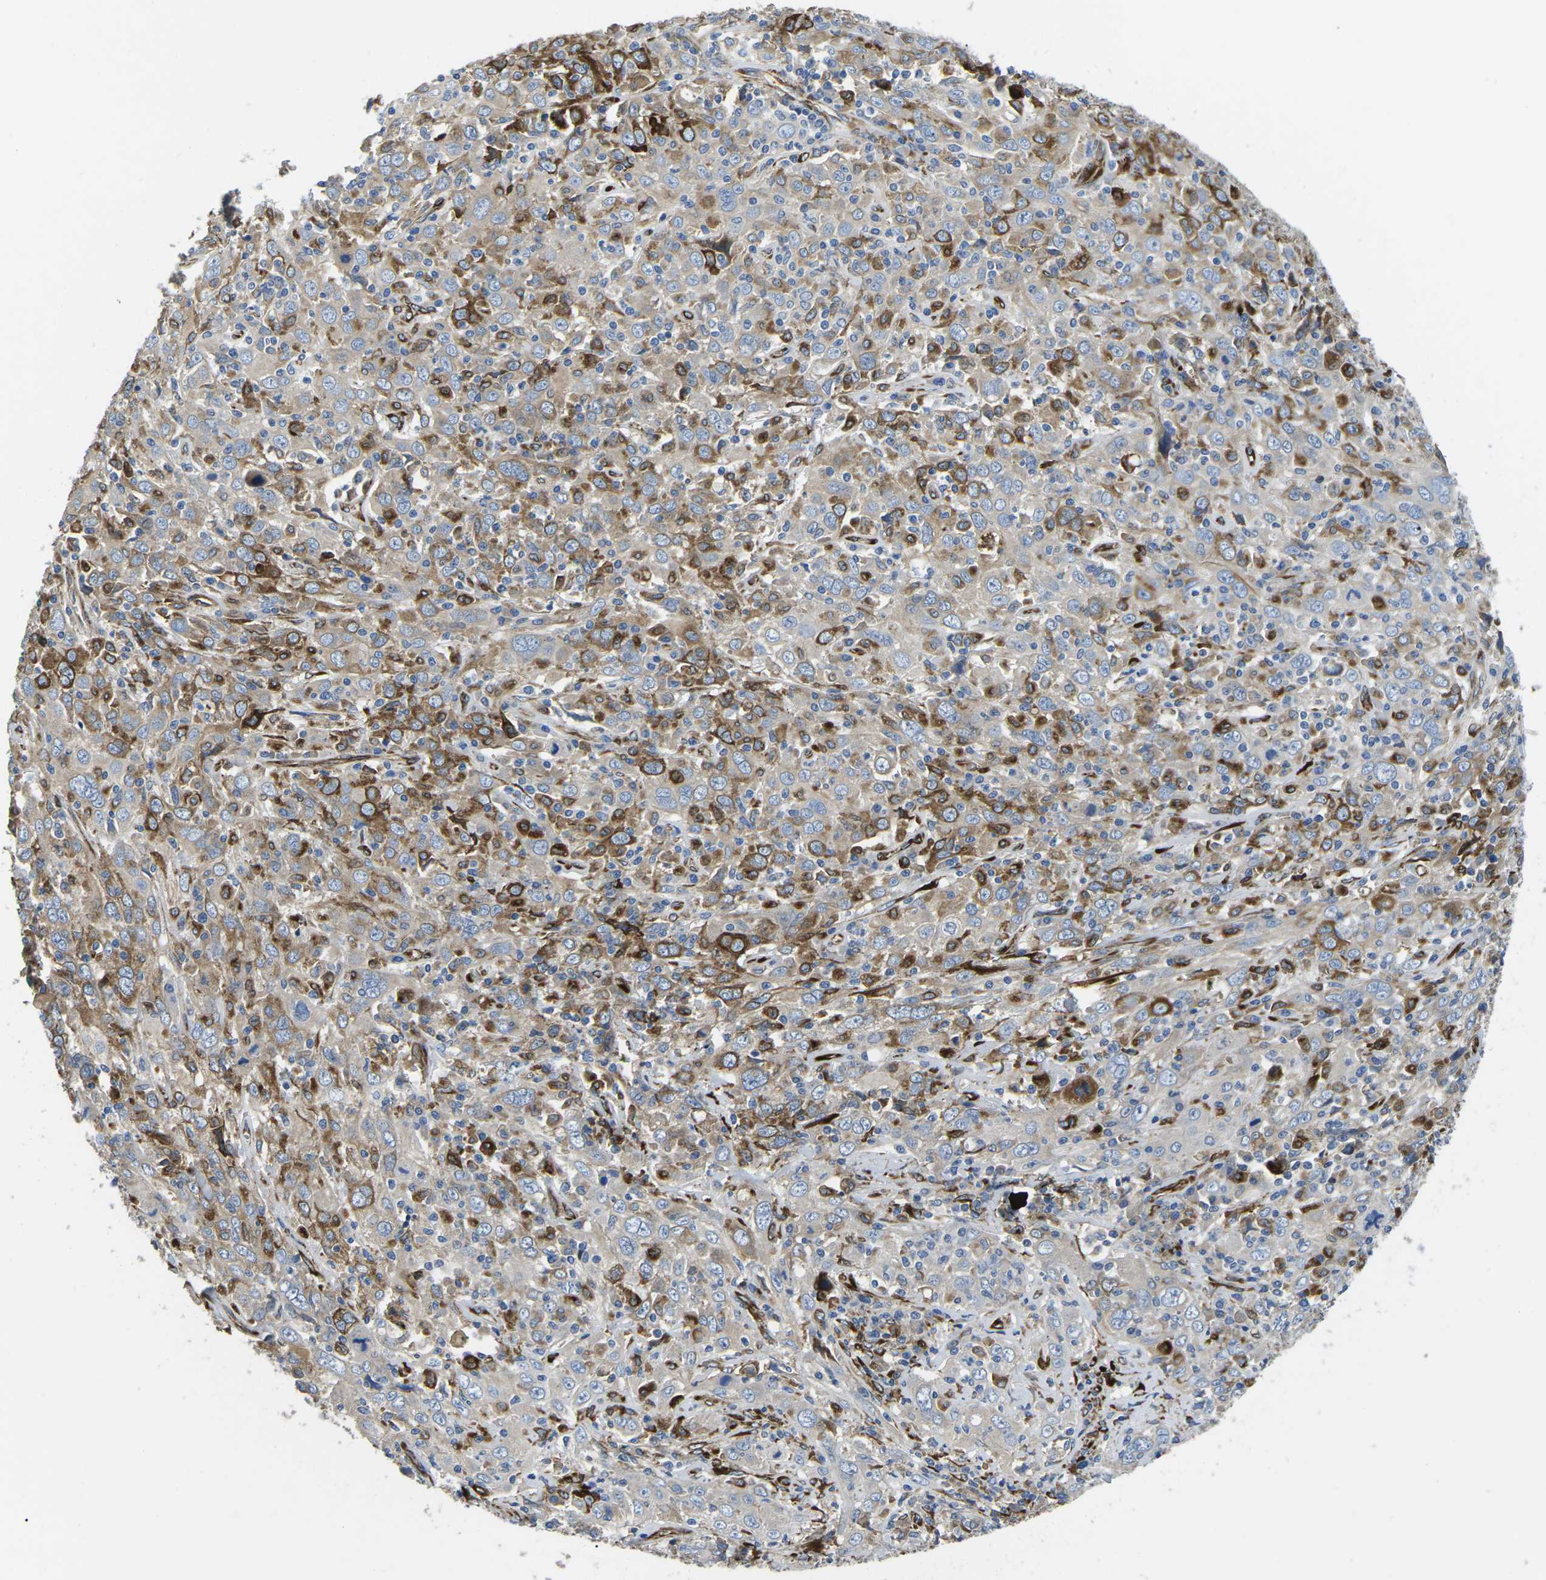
{"staining": {"intensity": "moderate", "quantity": "25%-75%", "location": "cytoplasmic/membranous"}, "tissue": "cervical cancer", "cell_type": "Tumor cells", "image_type": "cancer", "snomed": [{"axis": "morphology", "description": "Squamous cell carcinoma, NOS"}, {"axis": "topography", "description": "Cervix"}], "caption": "Protein staining demonstrates moderate cytoplasmic/membranous staining in about 25%-75% of tumor cells in cervical cancer (squamous cell carcinoma).", "gene": "PDZD8", "patient": {"sex": "female", "age": 46}}